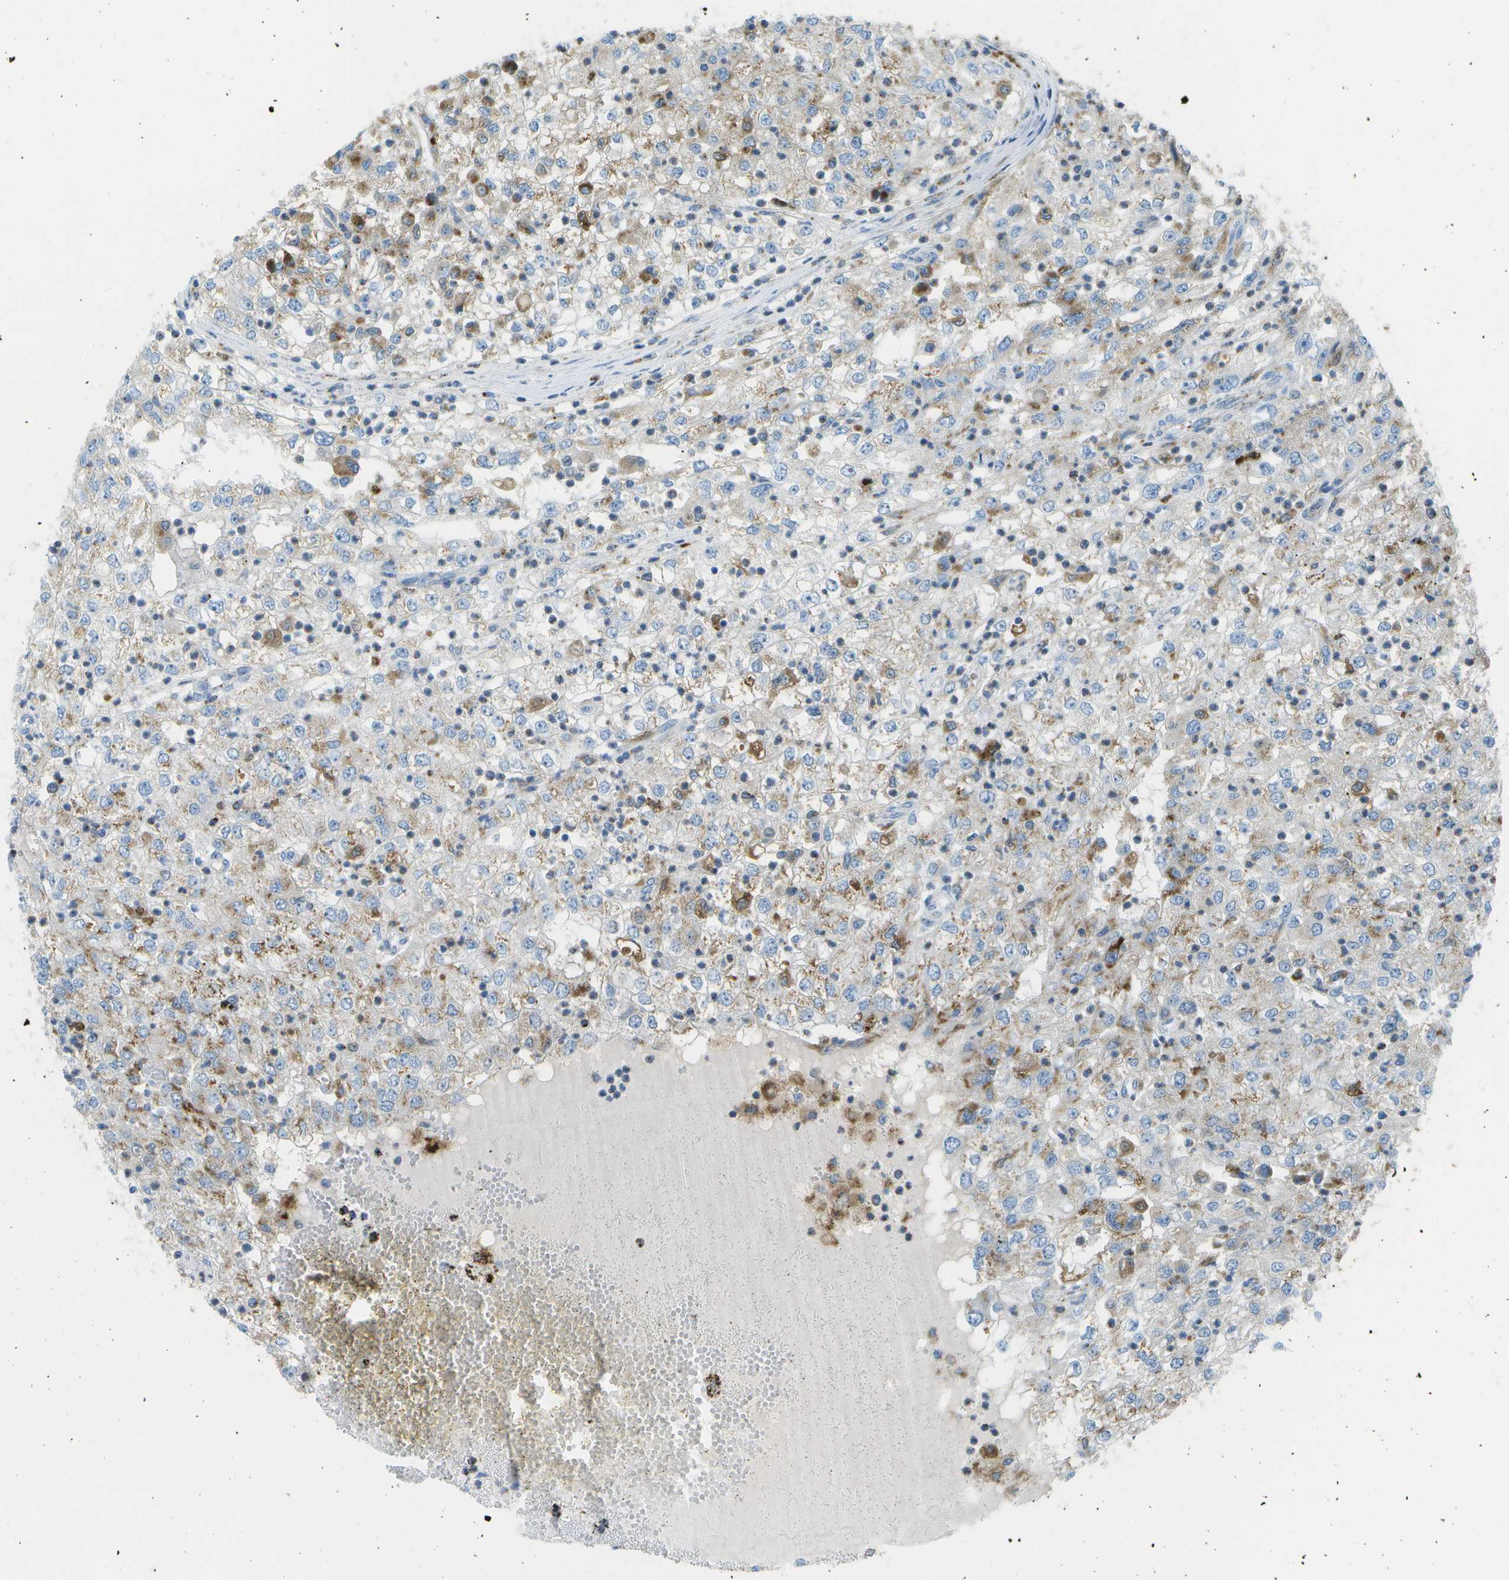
{"staining": {"intensity": "moderate", "quantity": "25%-75%", "location": "cytoplasmic/membranous"}, "tissue": "renal cancer", "cell_type": "Tumor cells", "image_type": "cancer", "snomed": [{"axis": "morphology", "description": "Adenocarcinoma, NOS"}, {"axis": "topography", "description": "Kidney"}], "caption": "Immunohistochemistry (IHC) photomicrograph of neoplastic tissue: renal cancer stained using IHC reveals medium levels of moderate protein expression localized specifically in the cytoplasmic/membranous of tumor cells, appearing as a cytoplasmic/membranous brown color.", "gene": "PRCP", "patient": {"sex": "female", "age": 54}}